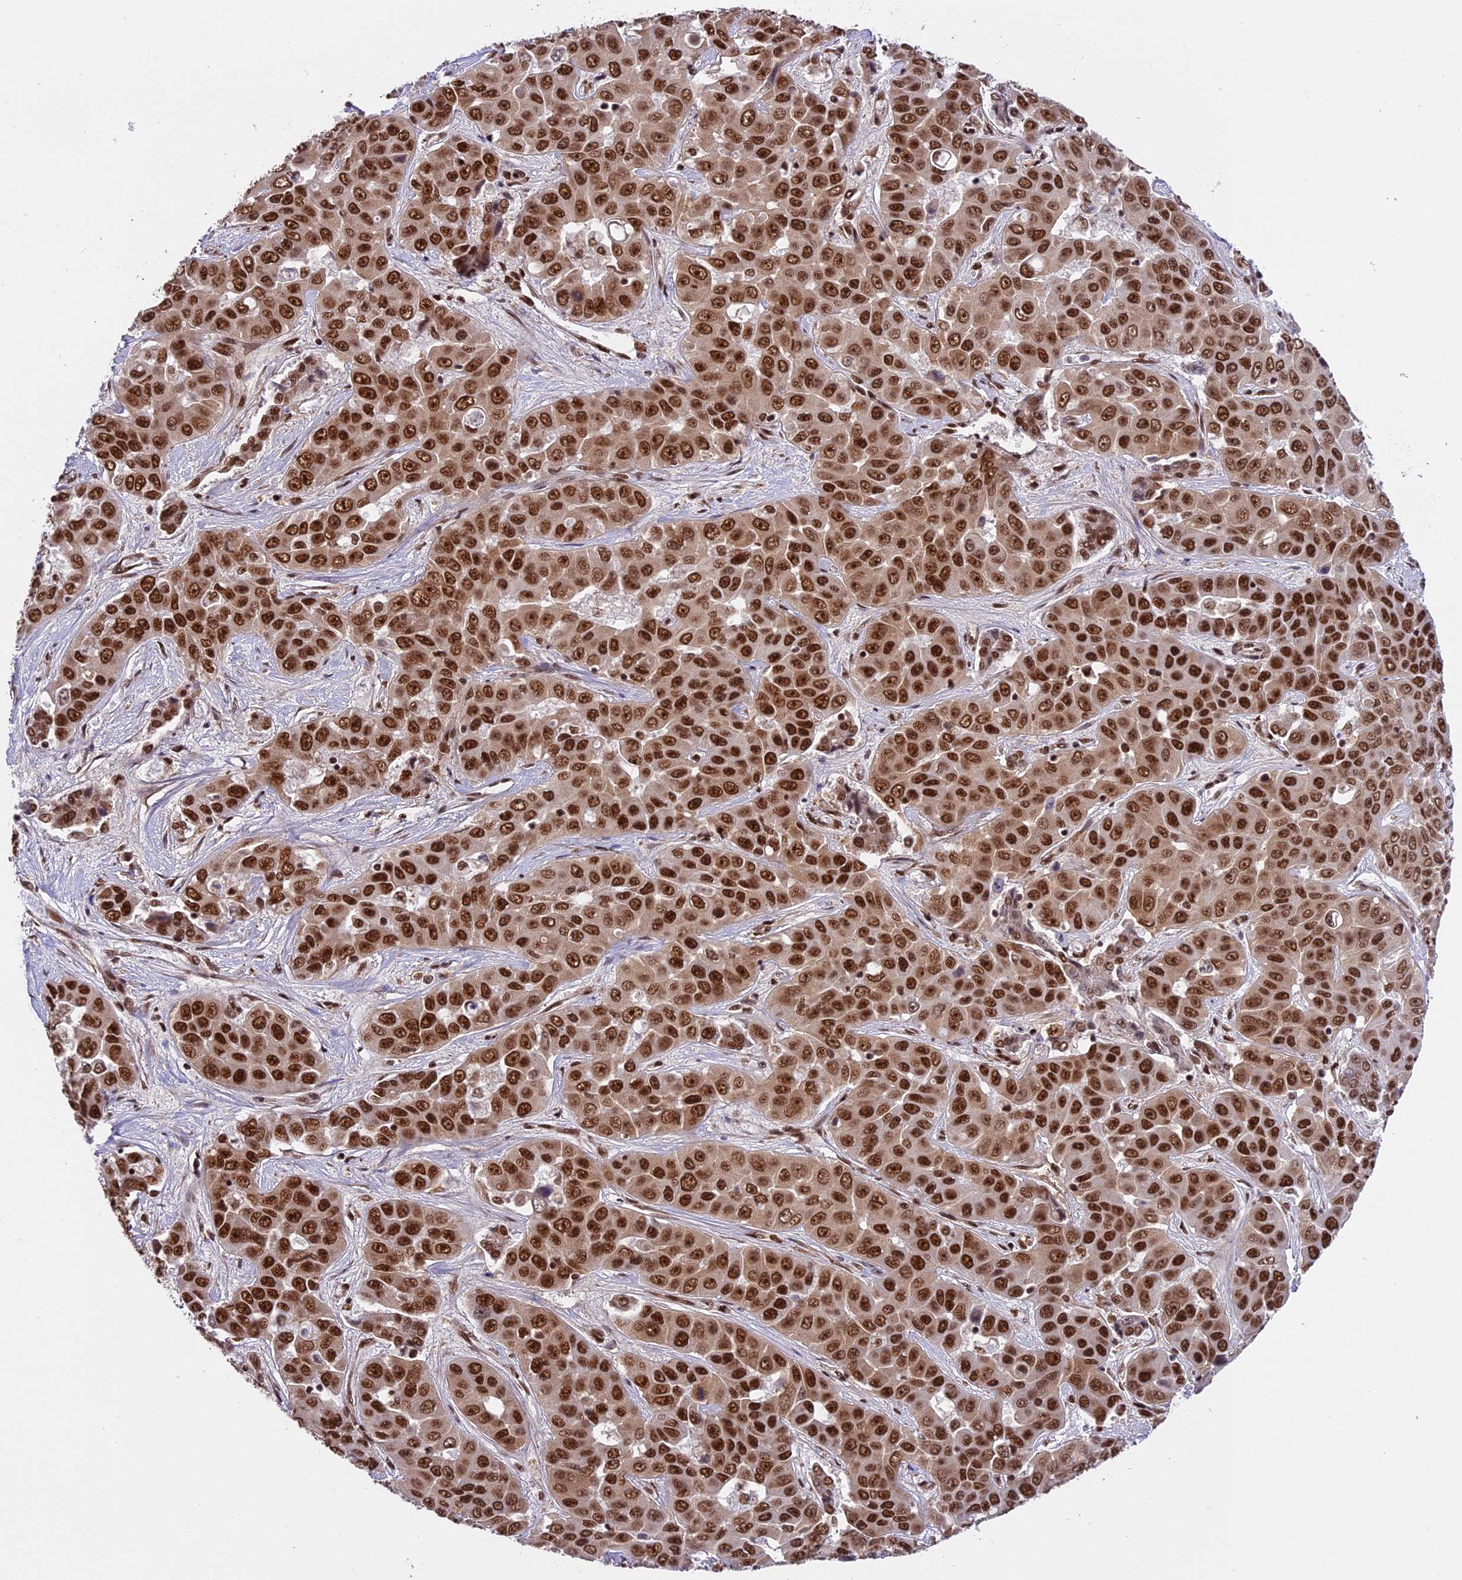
{"staining": {"intensity": "strong", "quantity": ">75%", "location": "nuclear"}, "tissue": "liver cancer", "cell_type": "Tumor cells", "image_type": "cancer", "snomed": [{"axis": "morphology", "description": "Cholangiocarcinoma"}, {"axis": "topography", "description": "Liver"}], "caption": "Immunohistochemistry (DAB (3,3'-diaminobenzidine)) staining of liver cholangiocarcinoma reveals strong nuclear protein expression in about >75% of tumor cells. Ihc stains the protein in brown and the nuclei are stained blue.", "gene": "RAMAC", "patient": {"sex": "female", "age": 52}}